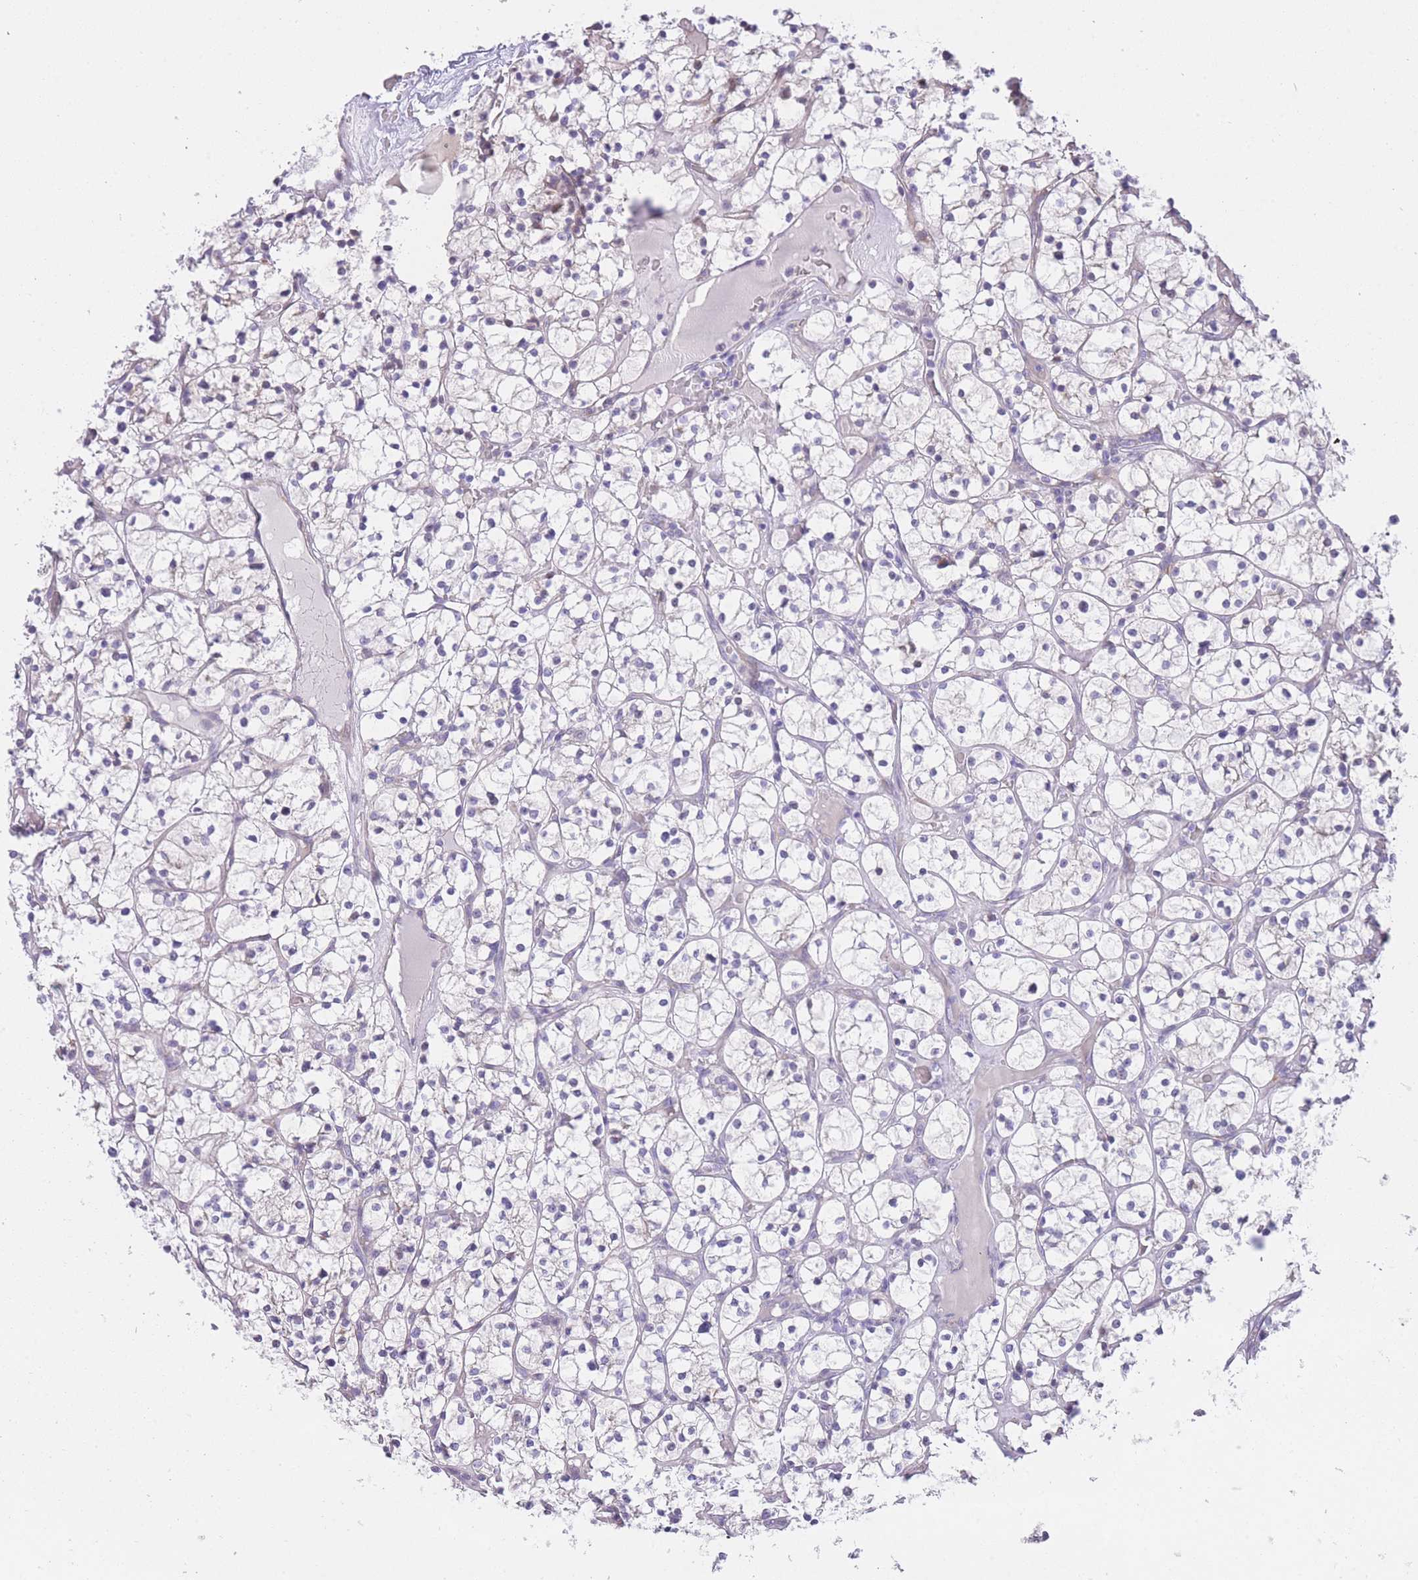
{"staining": {"intensity": "negative", "quantity": "none", "location": "none"}, "tissue": "renal cancer", "cell_type": "Tumor cells", "image_type": "cancer", "snomed": [{"axis": "morphology", "description": "Adenocarcinoma, NOS"}, {"axis": "topography", "description": "Kidney"}], "caption": "There is no significant staining in tumor cells of adenocarcinoma (renal).", "gene": "IMPG1", "patient": {"sex": "female", "age": 64}}